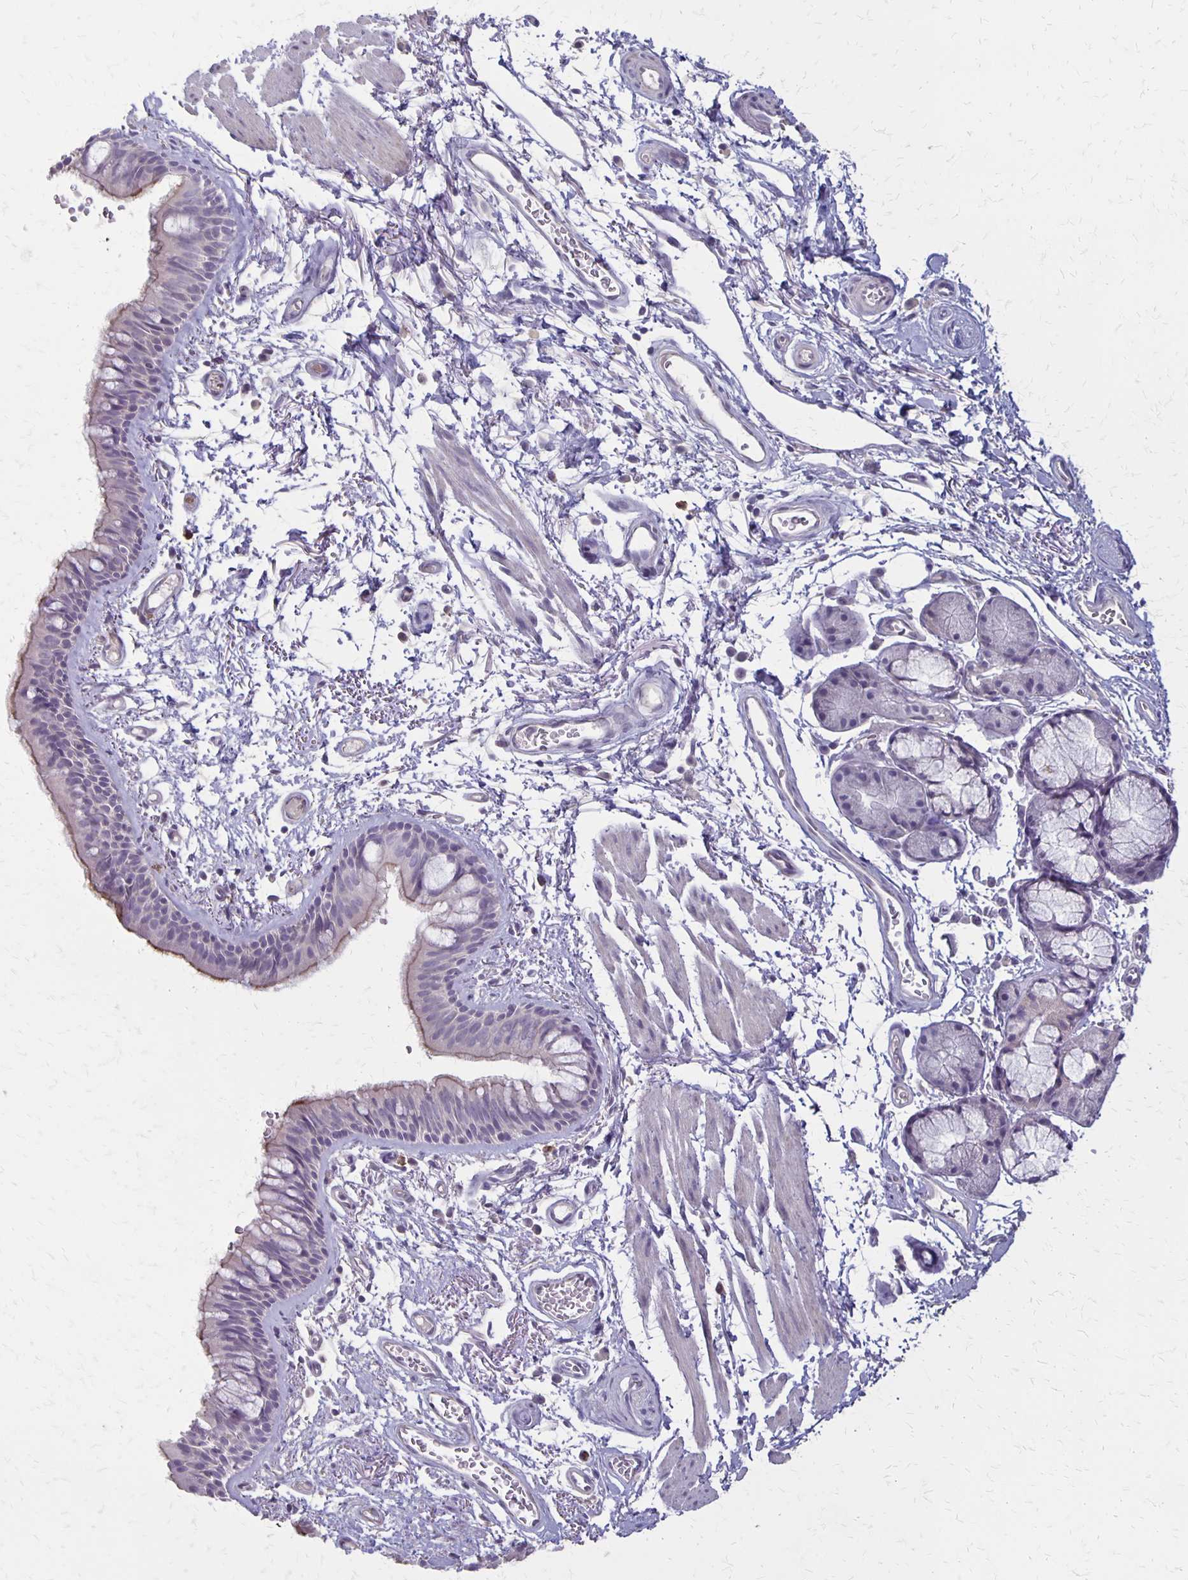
{"staining": {"intensity": "weak", "quantity": "25%-75%", "location": "cytoplasmic/membranous"}, "tissue": "bronchus", "cell_type": "Respiratory epithelial cells", "image_type": "normal", "snomed": [{"axis": "morphology", "description": "Normal tissue, NOS"}, {"axis": "topography", "description": "Cartilage tissue"}, {"axis": "topography", "description": "Bronchus"}], "caption": "Protein analysis of unremarkable bronchus exhibits weak cytoplasmic/membranous expression in approximately 25%-75% of respiratory epithelial cells. (Brightfield microscopy of DAB IHC at high magnification).", "gene": "SEPTIN5", "patient": {"sex": "female", "age": 79}}